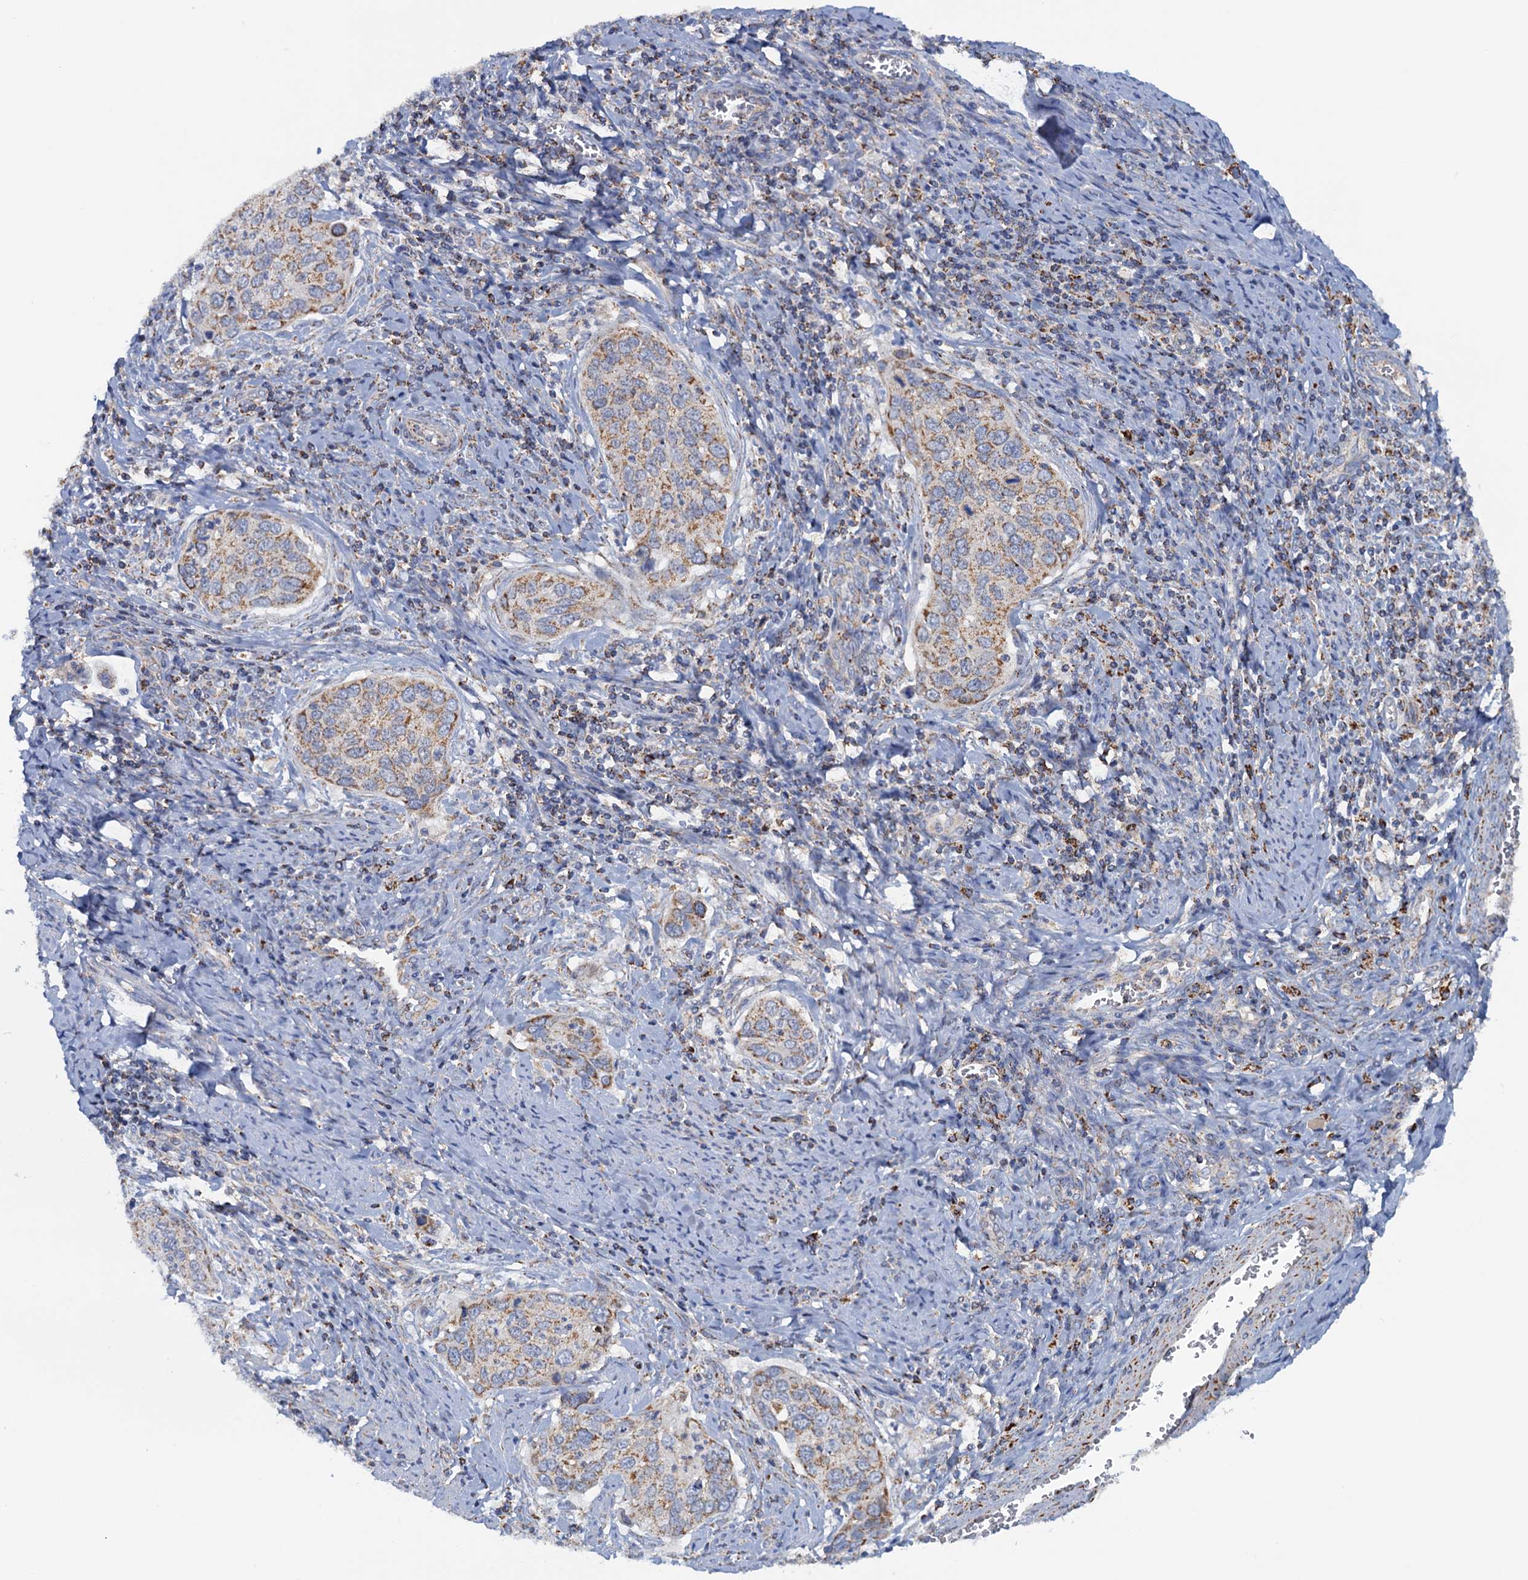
{"staining": {"intensity": "moderate", "quantity": ">75%", "location": "cytoplasmic/membranous"}, "tissue": "cervical cancer", "cell_type": "Tumor cells", "image_type": "cancer", "snomed": [{"axis": "morphology", "description": "Squamous cell carcinoma, NOS"}, {"axis": "topography", "description": "Cervix"}], "caption": "Human squamous cell carcinoma (cervical) stained for a protein (brown) displays moderate cytoplasmic/membranous positive staining in about >75% of tumor cells.", "gene": "GTPBP3", "patient": {"sex": "female", "age": 53}}